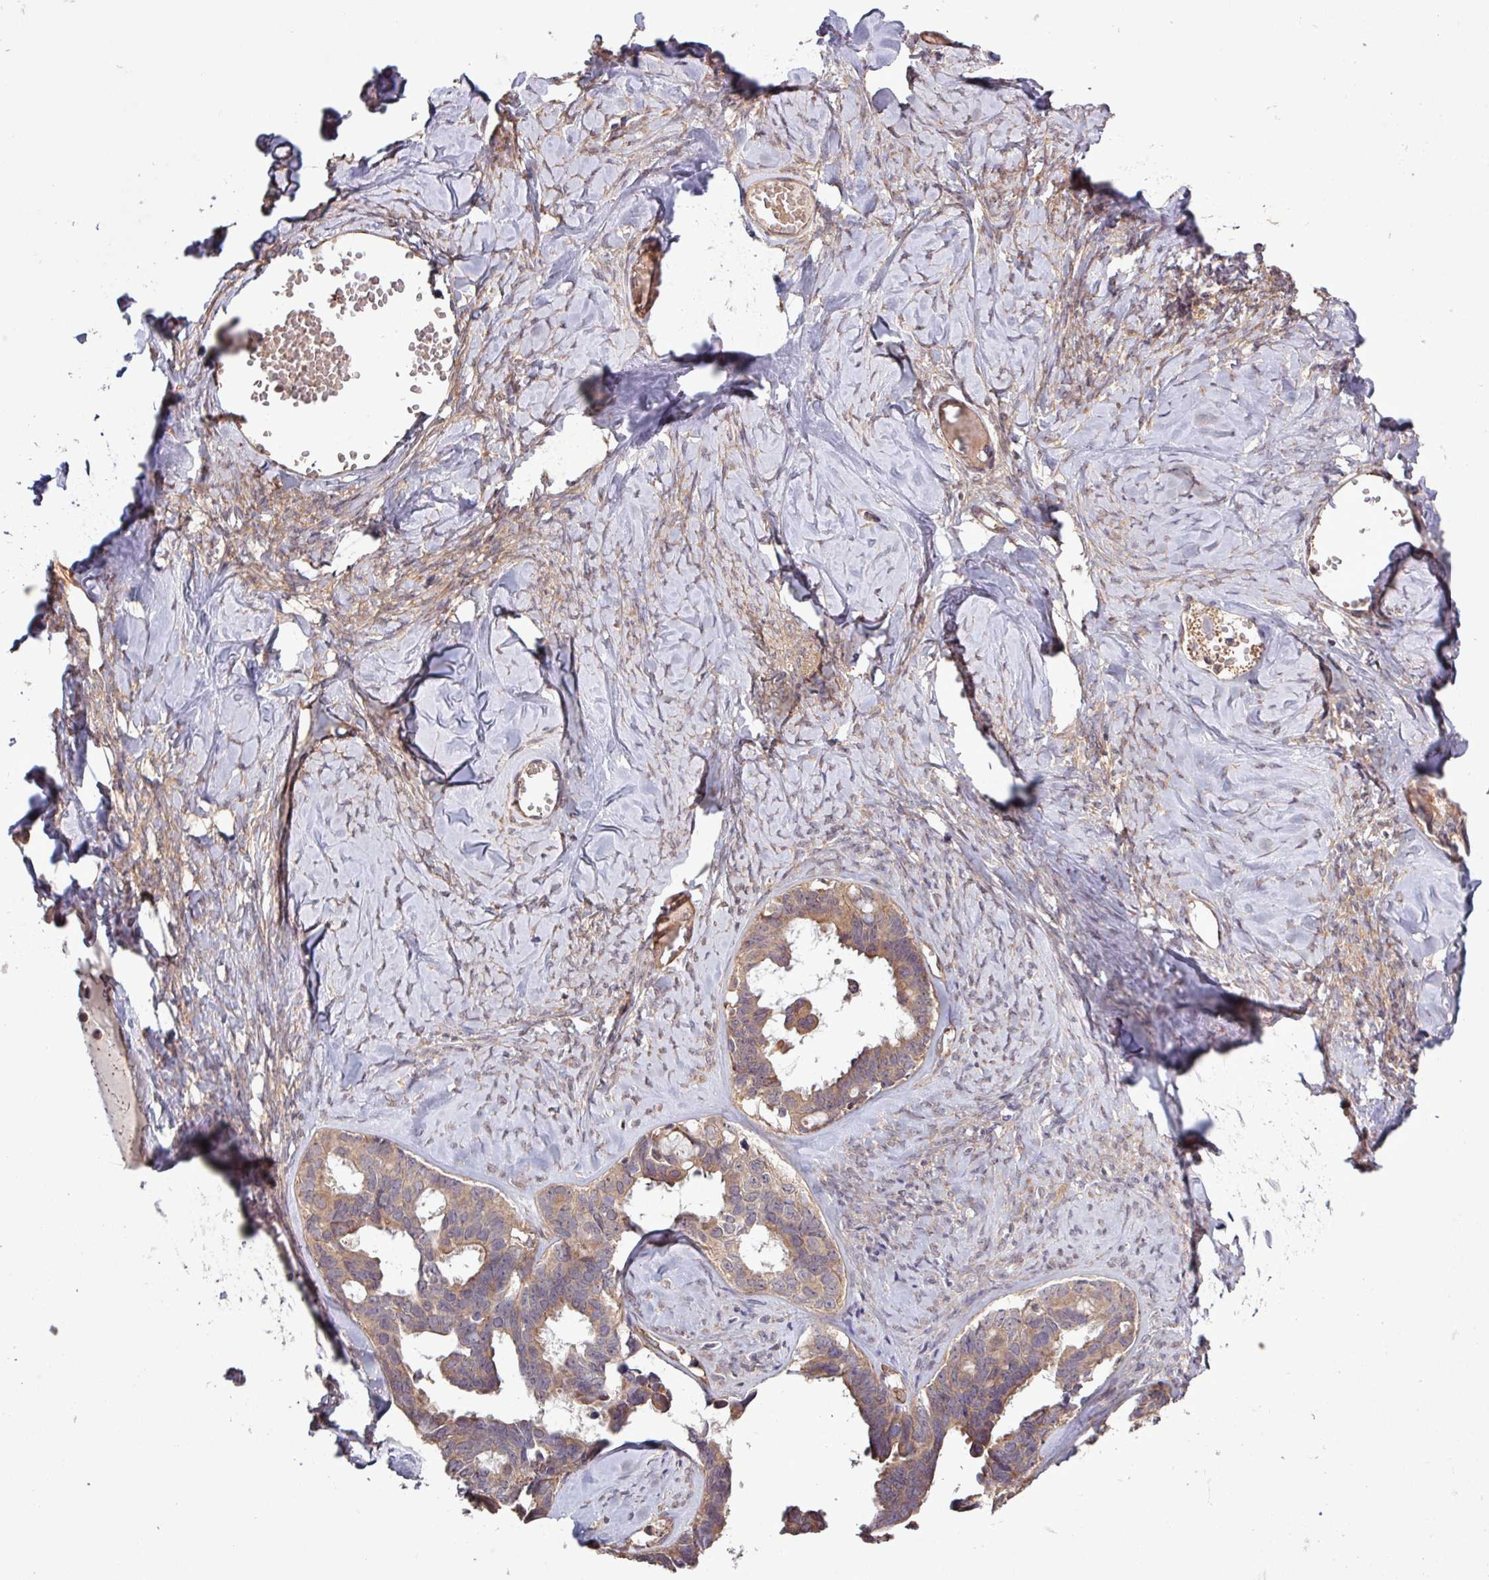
{"staining": {"intensity": "moderate", "quantity": ">75%", "location": "cytoplasmic/membranous"}, "tissue": "ovarian cancer", "cell_type": "Tumor cells", "image_type": "cancer", "snomed": [{"axis": "morphology", "description": "Cystadenocarcinoma, serous, NOS"}, {"axis": "topography", "description": "Ovary"}], "caption": "Tumor cells display medium levels of moderate cytoplasmic/membranous expression in about >75% of cells in human serous cystadenocarcinoma (ovarian).", "gene": "TRABD2A", "patient": {"sex": "female", "age": 69}}